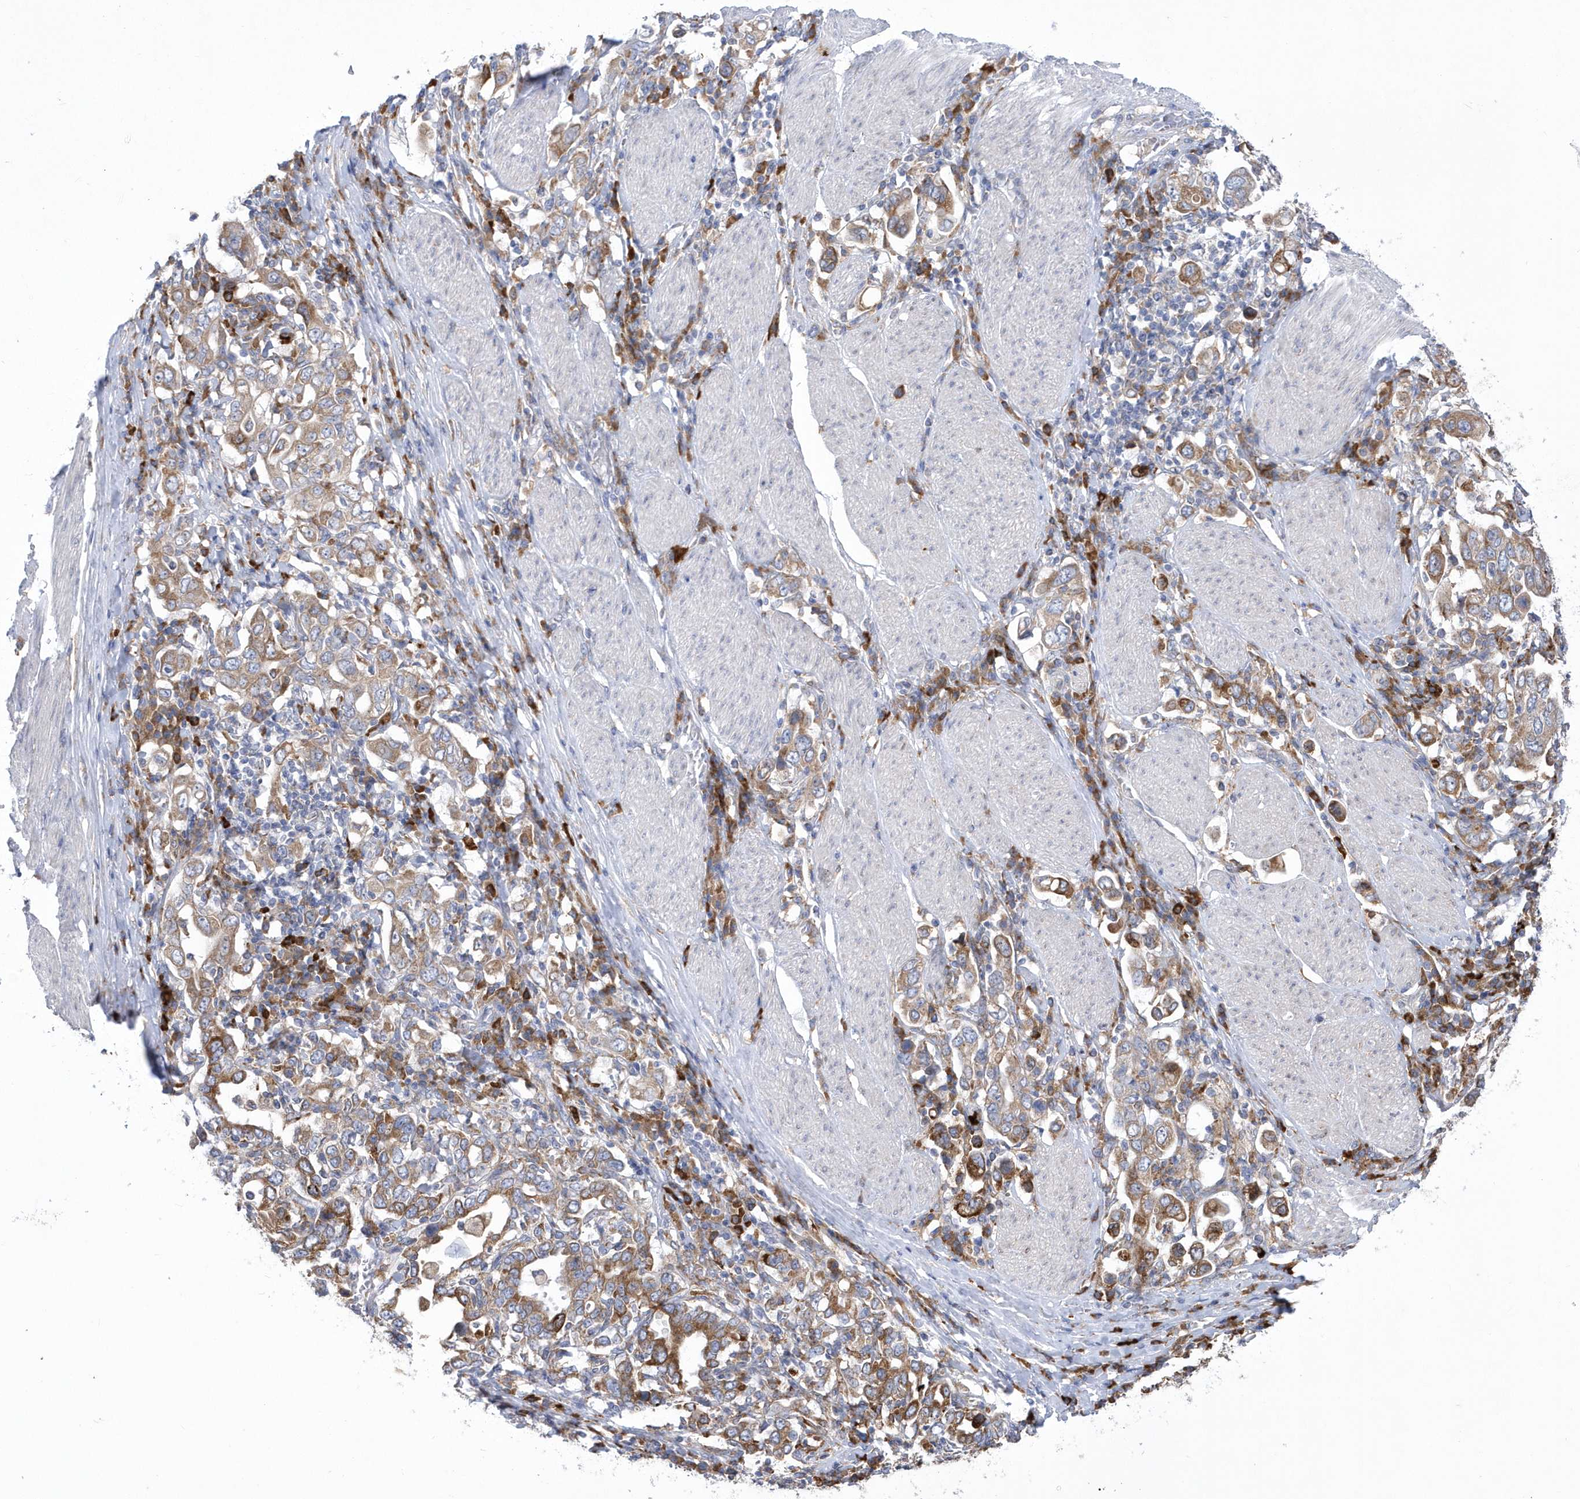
{"staining": {"intensity": "moderate", "quantity": ">75%", "location": "cytoplasmic/membranous"}, "tissue": "stomach cancer", "cell_type": "Tumor cells", "image_type": "cancer", "snomed": [{"axis": "morphology", "description": "Adenocarcinoma, NOS"}, {"axis": "topography", "description": "Stomach, upper"}], "caption": "Moderate cytoplasmic/membranous protein positivity is seen in approximately >75% of tumor cells in stomach adenocarcinoma. The protein is stained brown, and the nuclei are stained in blue (DAB IHC with brightfield microscopy, high magnification).", "gene": "MED31", "patient": {"sex": "male", "age": 62}}